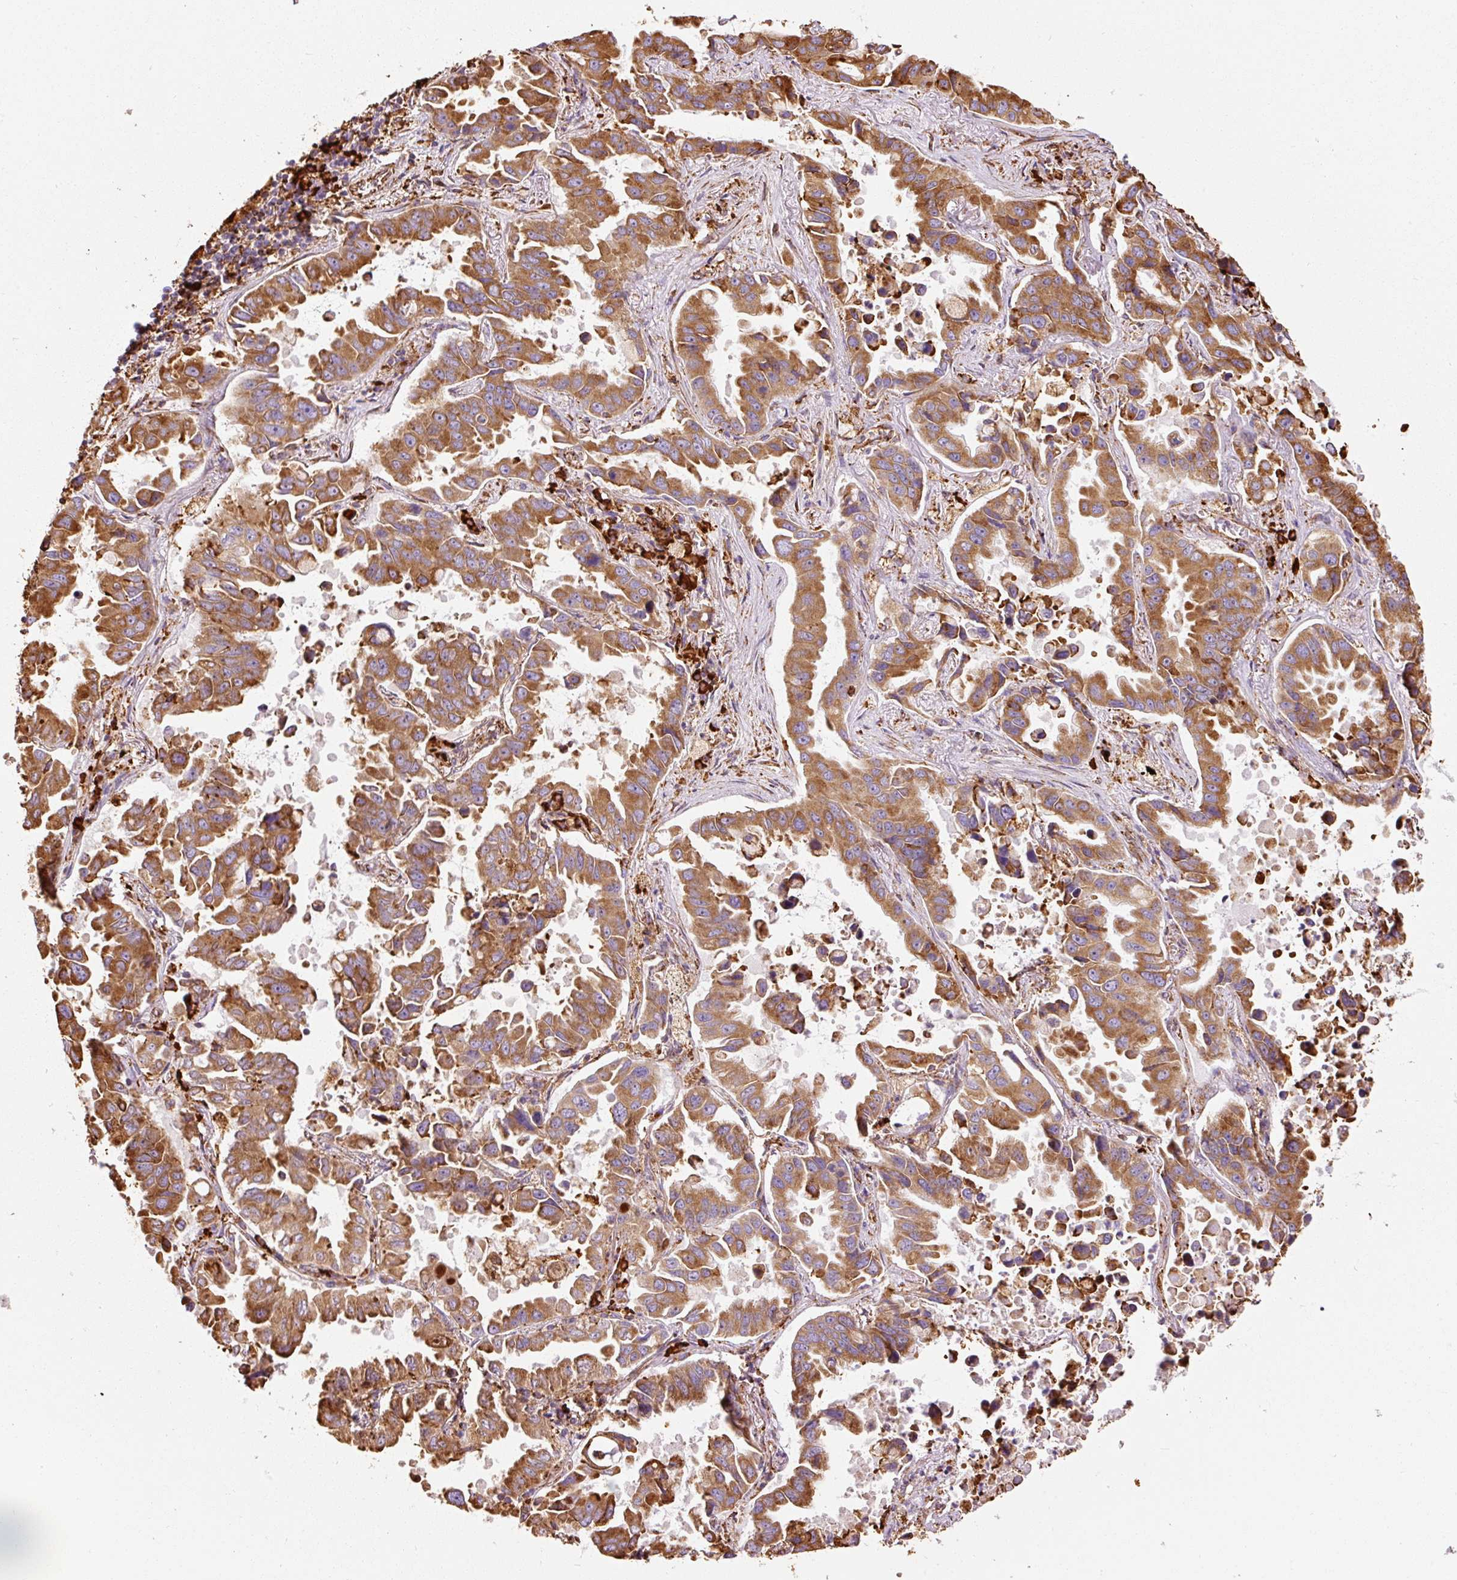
{"staining": {"intensity": "moderate", "quantity": ">75%", "location": "cytoplasmic/membranous"}, "tissue": "lung cancer", "cell_type": "Tumor cells", "image_type": "cancer", "snomed": [{"axis": "morphology", "description": "Adenocarcinoma, NOS"}, {"axis": "topography", "description": "Lung"}], "caption": "Lung adenocarcinoma was stained to show a protein in brown. There is medium levels of moderate cytoplasmic/membranous positivity in about >75% of tumor cells. The protein is shown in brown color, while the nuclei are stained blue.", "gene": "KLC1", "patient": {"sex": "male", "age": 64}}